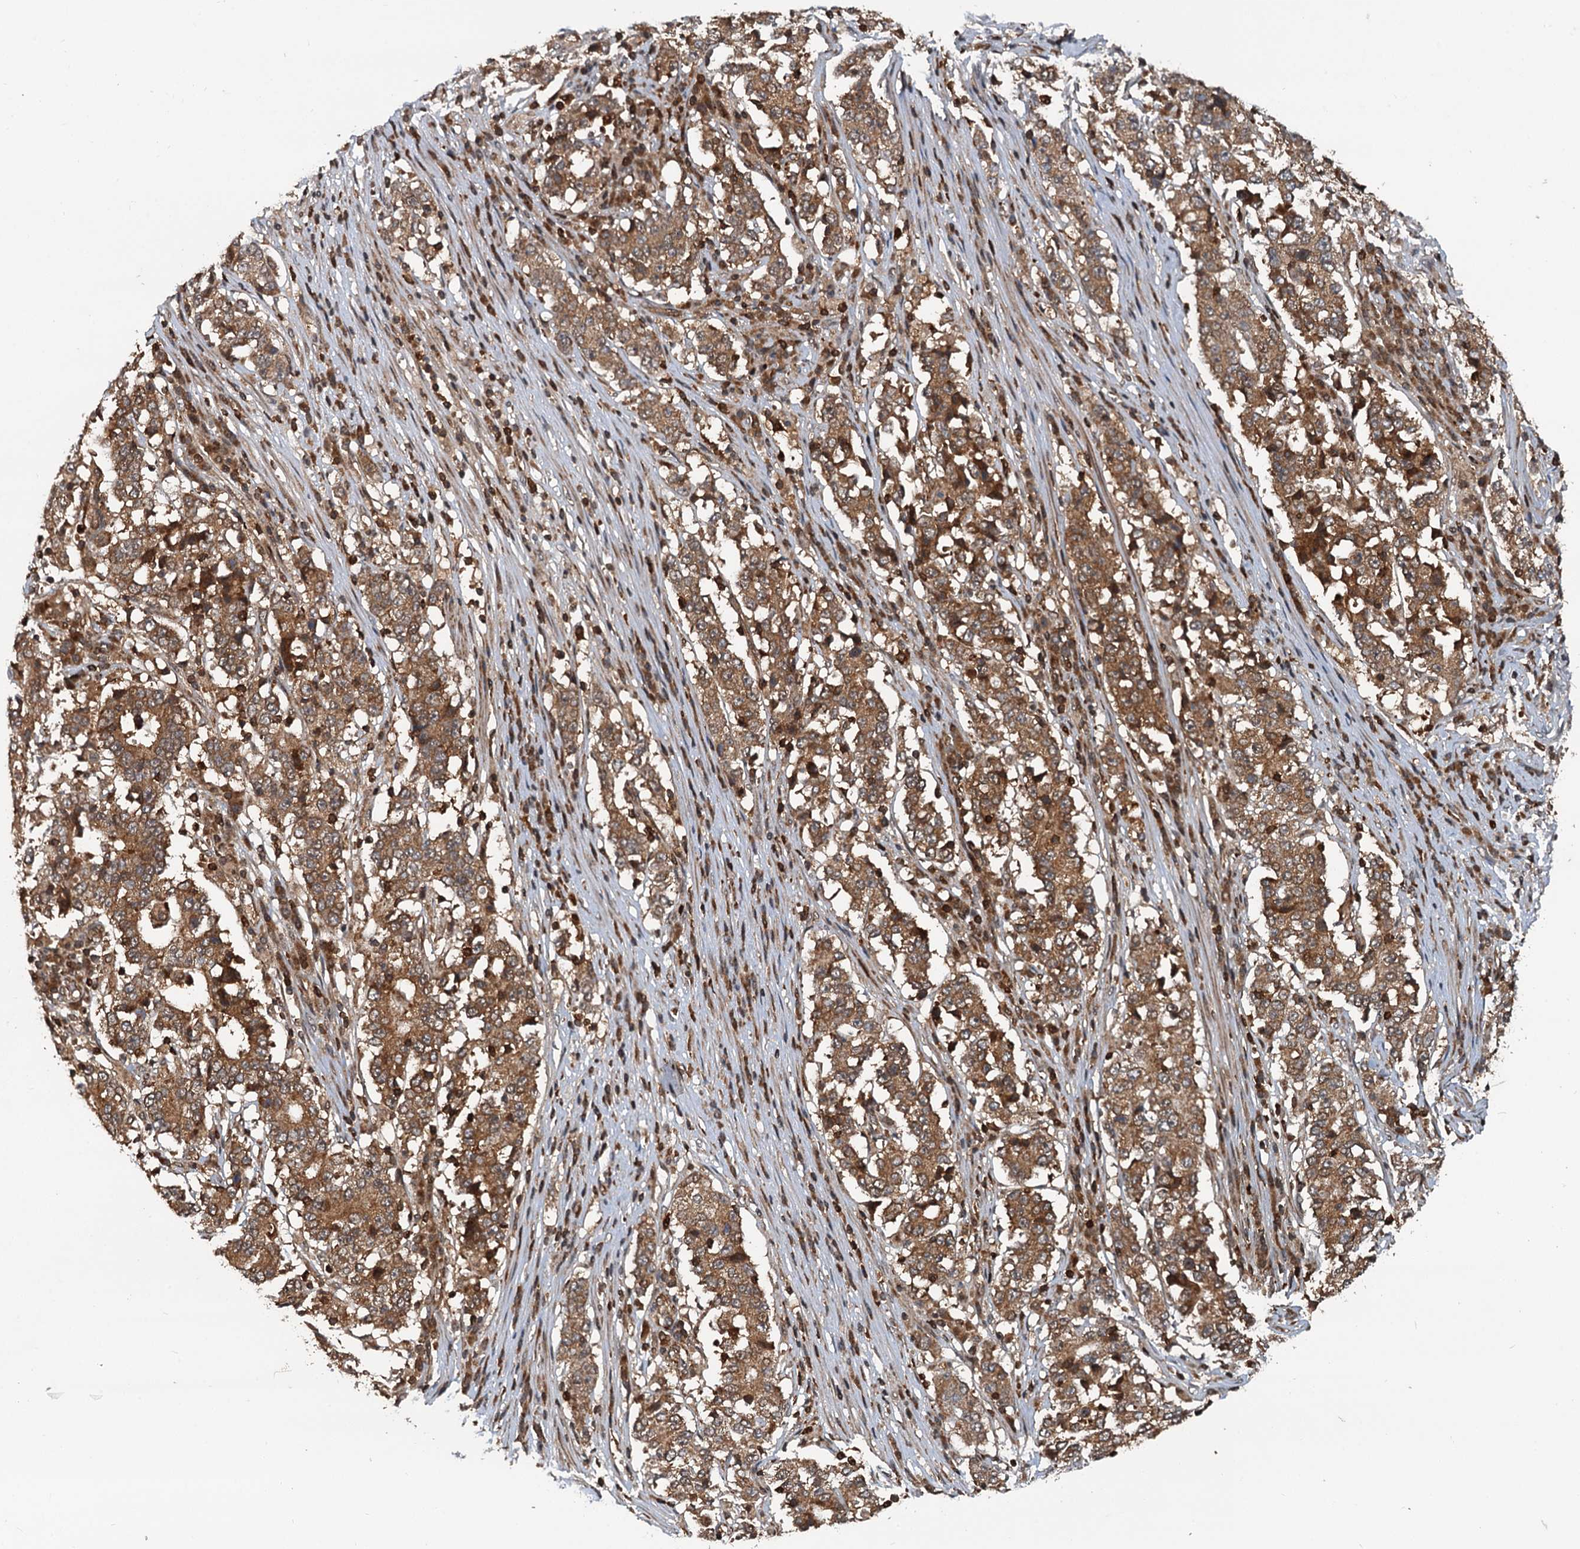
{"staining": {"intensity": "moderate", "quantity": ">75%", "location": "cytoplasmic/membranous"}, "tissue": "stomach cancer", "cell_type": "Tumor cells", "image_type": "cancer", "snomed": [{"axis": "morphology", "description": "Adenocarcinoma, NOS"}, {"axis": "topography", "description": "Stomach"}], "caption": "The image displays staining of stomach adenocarcinoma, revealing moderate cytoplasmic/membranous protein expression (brown color) within tumor cells.", "gene": "STUB1", "patient": {"sex": "male", "age": 59}}